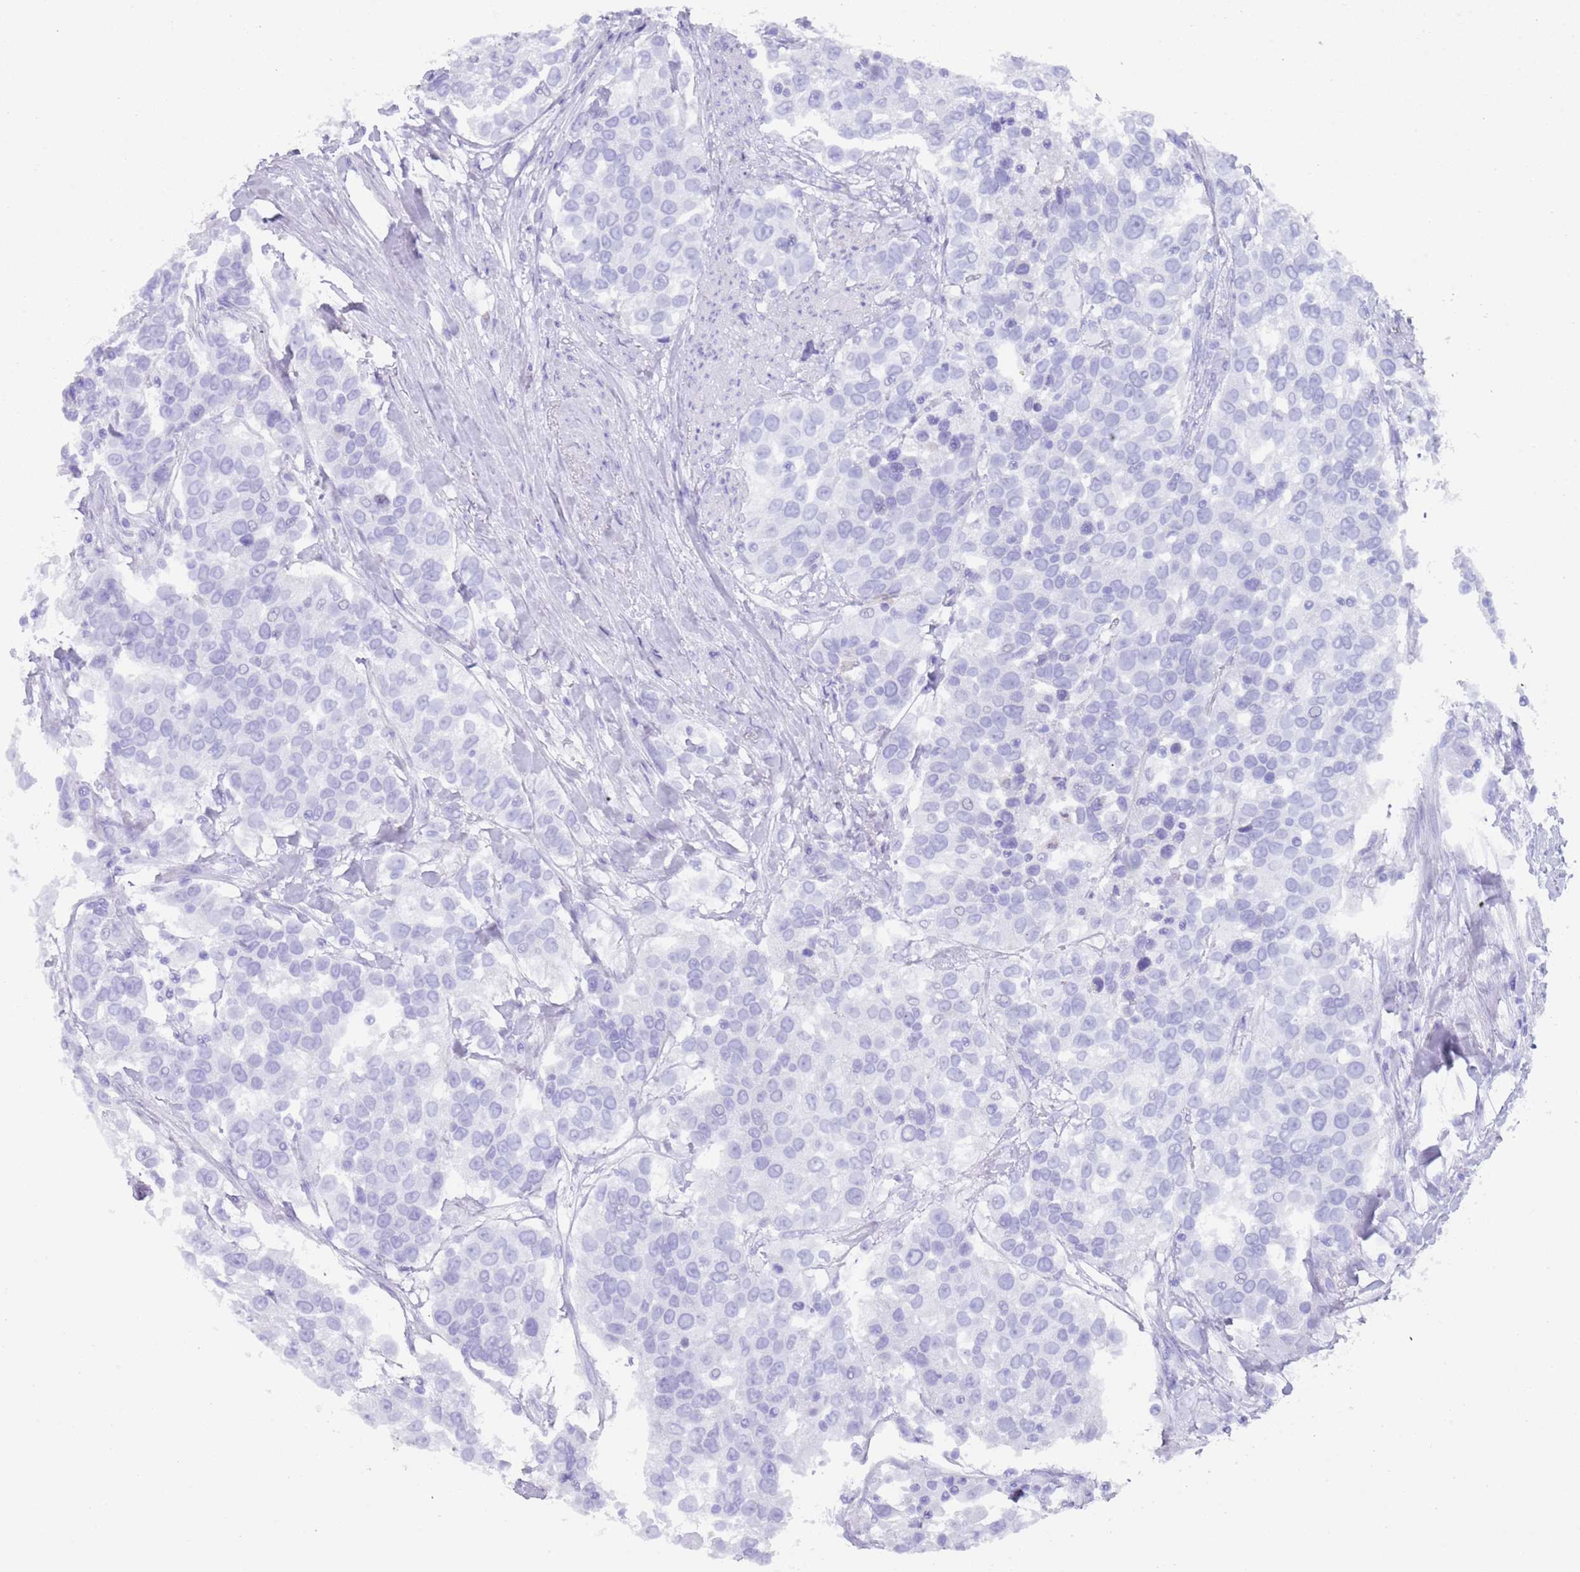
{"staining": {"intensity": "negative", "quantity": "none", "location": "none"}, "tissue": "urothelial cancer", "cell_type": "Tumor cells", "image_type": "cancer", "snomed": [{"axis": "morphology", "description": "Urothelial carcinoma, High grade"}, {"axis": "topography", "description": "Urinary bladder"}], "caption": "Immunohistochemistry image of high-grade urothelial carcinoma stained for a protein (brown), which exhibits no staining in tumor cells.", "gene": "HDAC8", "patient": {"sex": "female", "age": 80}}